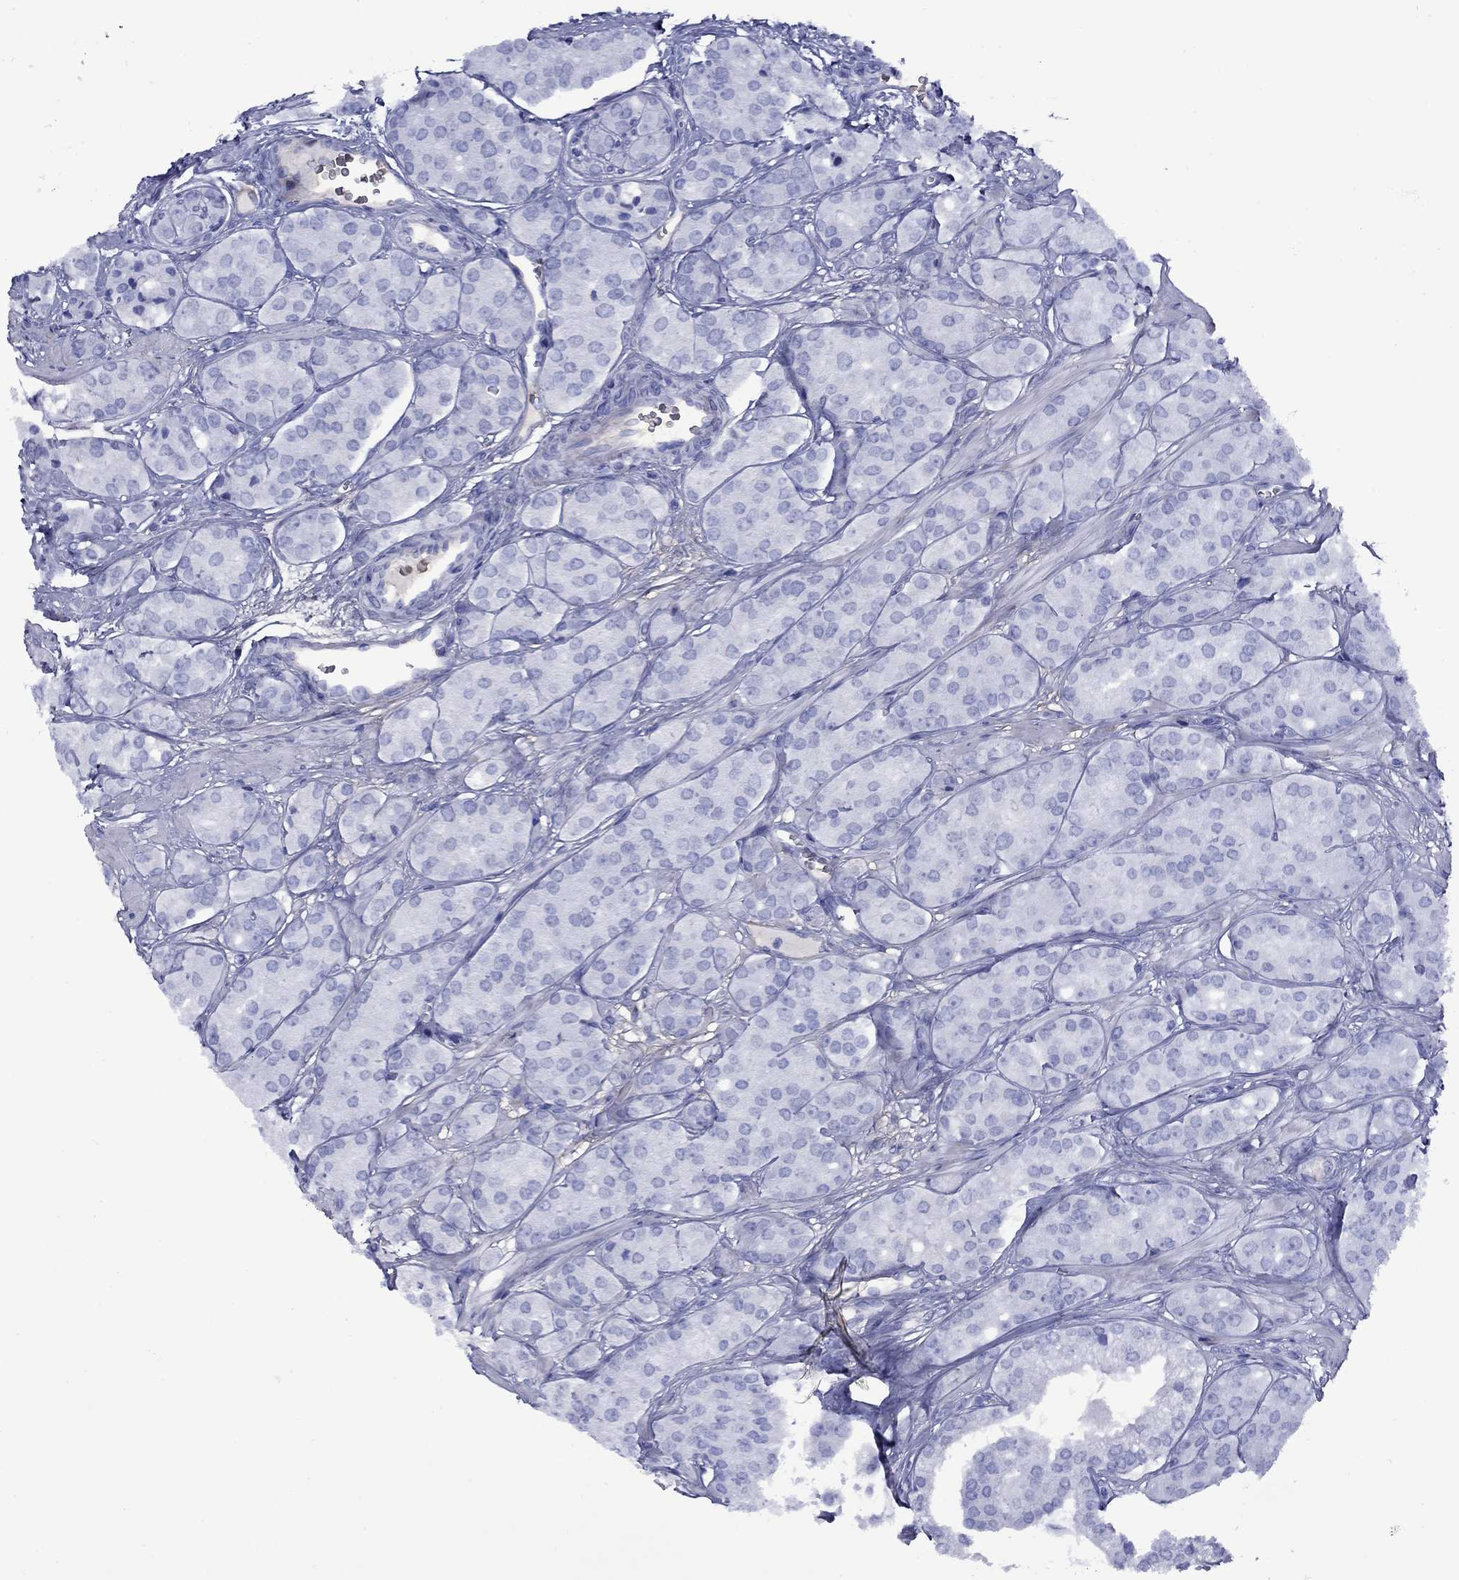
{"staining": {"intensity": "negative", "quantity": "none", "location": "none"}, "tissue": "prostate cancer", "cell_type": "Tumor cells", "image_type": "cancer", "snomed": [{"axis": "morphology", "description": "Adenocarcinoma, NOS"}, {"axis": "topography", "description": "Prostate"}], "caption": "There is no significant positivity in tumor cells of prostate cancer. Nuclei are stained in blue.", "gene": "APOA2", "patient": {"sex": "male", "age": 67}}